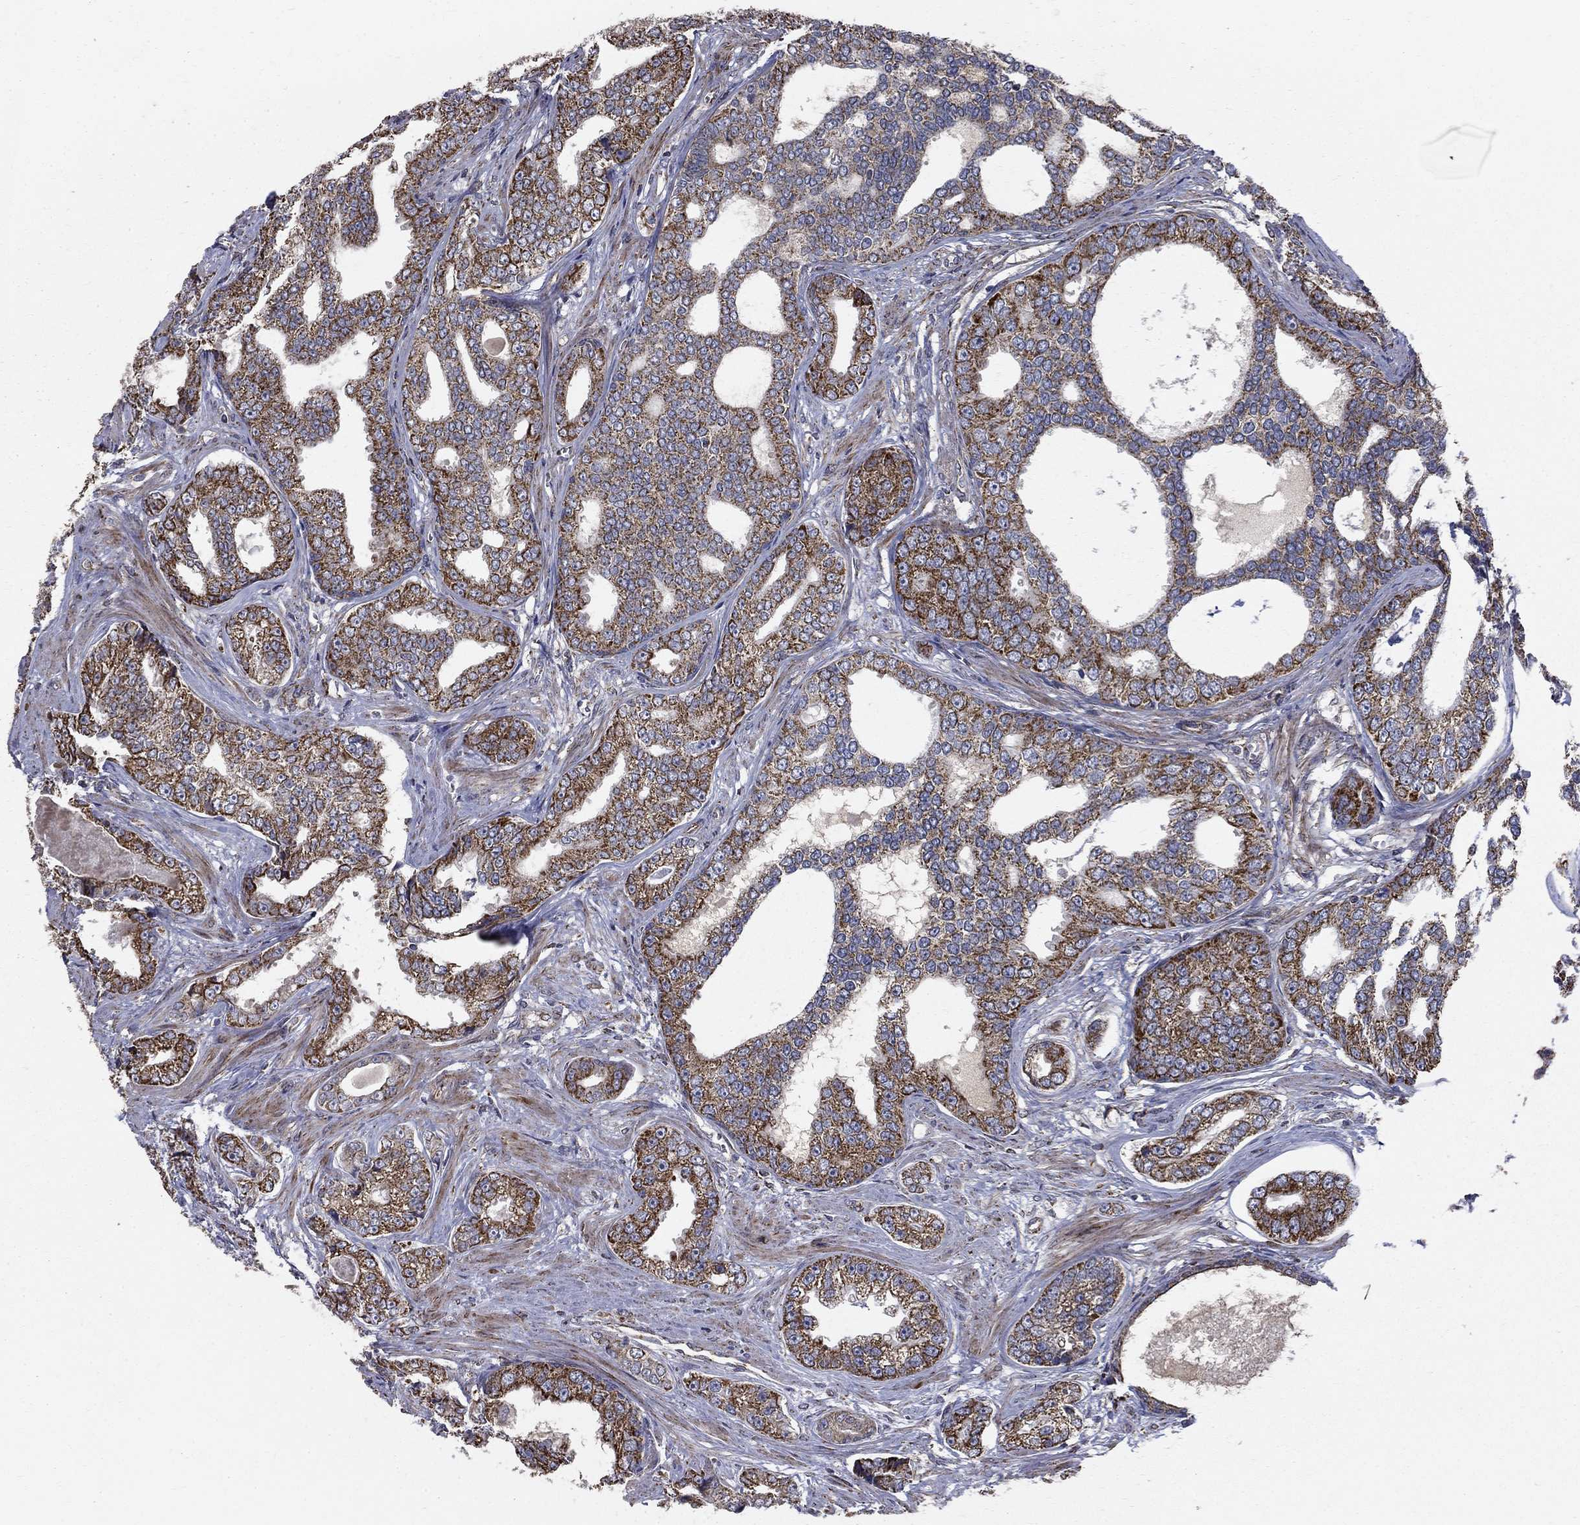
{"staining": {"intensity": "strong", "quantity": "25%-75%", "location": "cytoplasmic/membranous"}, "tissue": "prostate cancer", "cell_type": "Tumor cells", "image_type": "cancer", "snomed": [{"axis": "morphology", "description": "Adenocarcinoma, NOS"}, {"axis": "topography", "description": "Prostate"}], "caption": "A high-resolution photomicrograph shows immunohistochemistry staining of prostate cancer (adenocarcinoma), which exhibits strong cytoplasmic/membranous expression in about 25%-75% of tumor cells. (DAB (3,3'-diaminobenzidine) IHC with brightfield microscopy, high magnification).", "gene": "NDUFS8", "patient": {"sex": "male", "age": 67}}